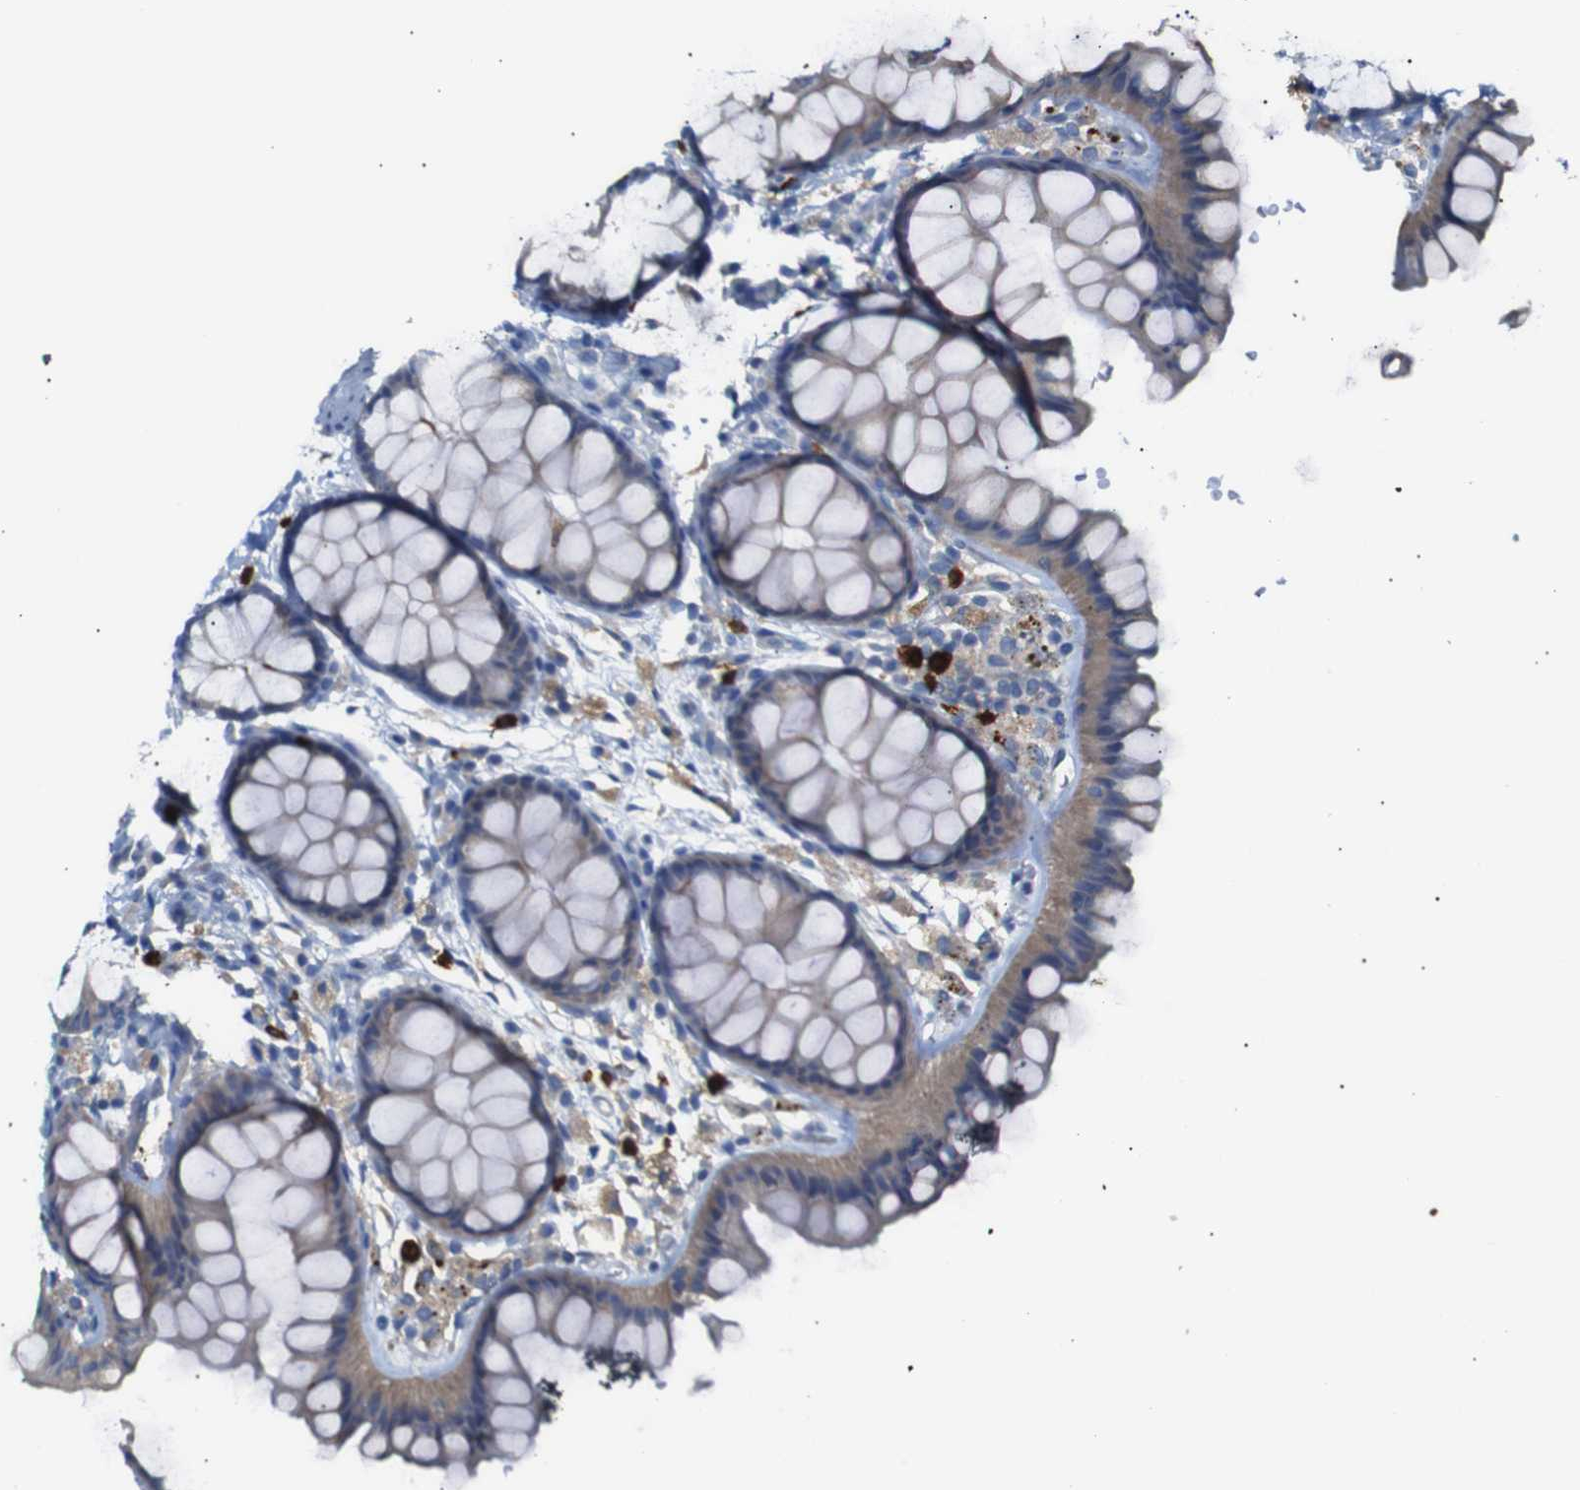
{"staining": {"intensity": "negative", "quantity": "none", "location": "none"}, "tissue": "colon", "cell_type": "Endothelial cells", "image_type": "normal", "snomed": [{"axis": "morphology", "description": "Normal tissue, NOS"}, {"axis": "topography", "description": "Colon"}], "caption": "Endothelial cells show no significant expression in normal colon.", "gene": "ALOX15", "patient": {"sex": "female", "age": 55}}